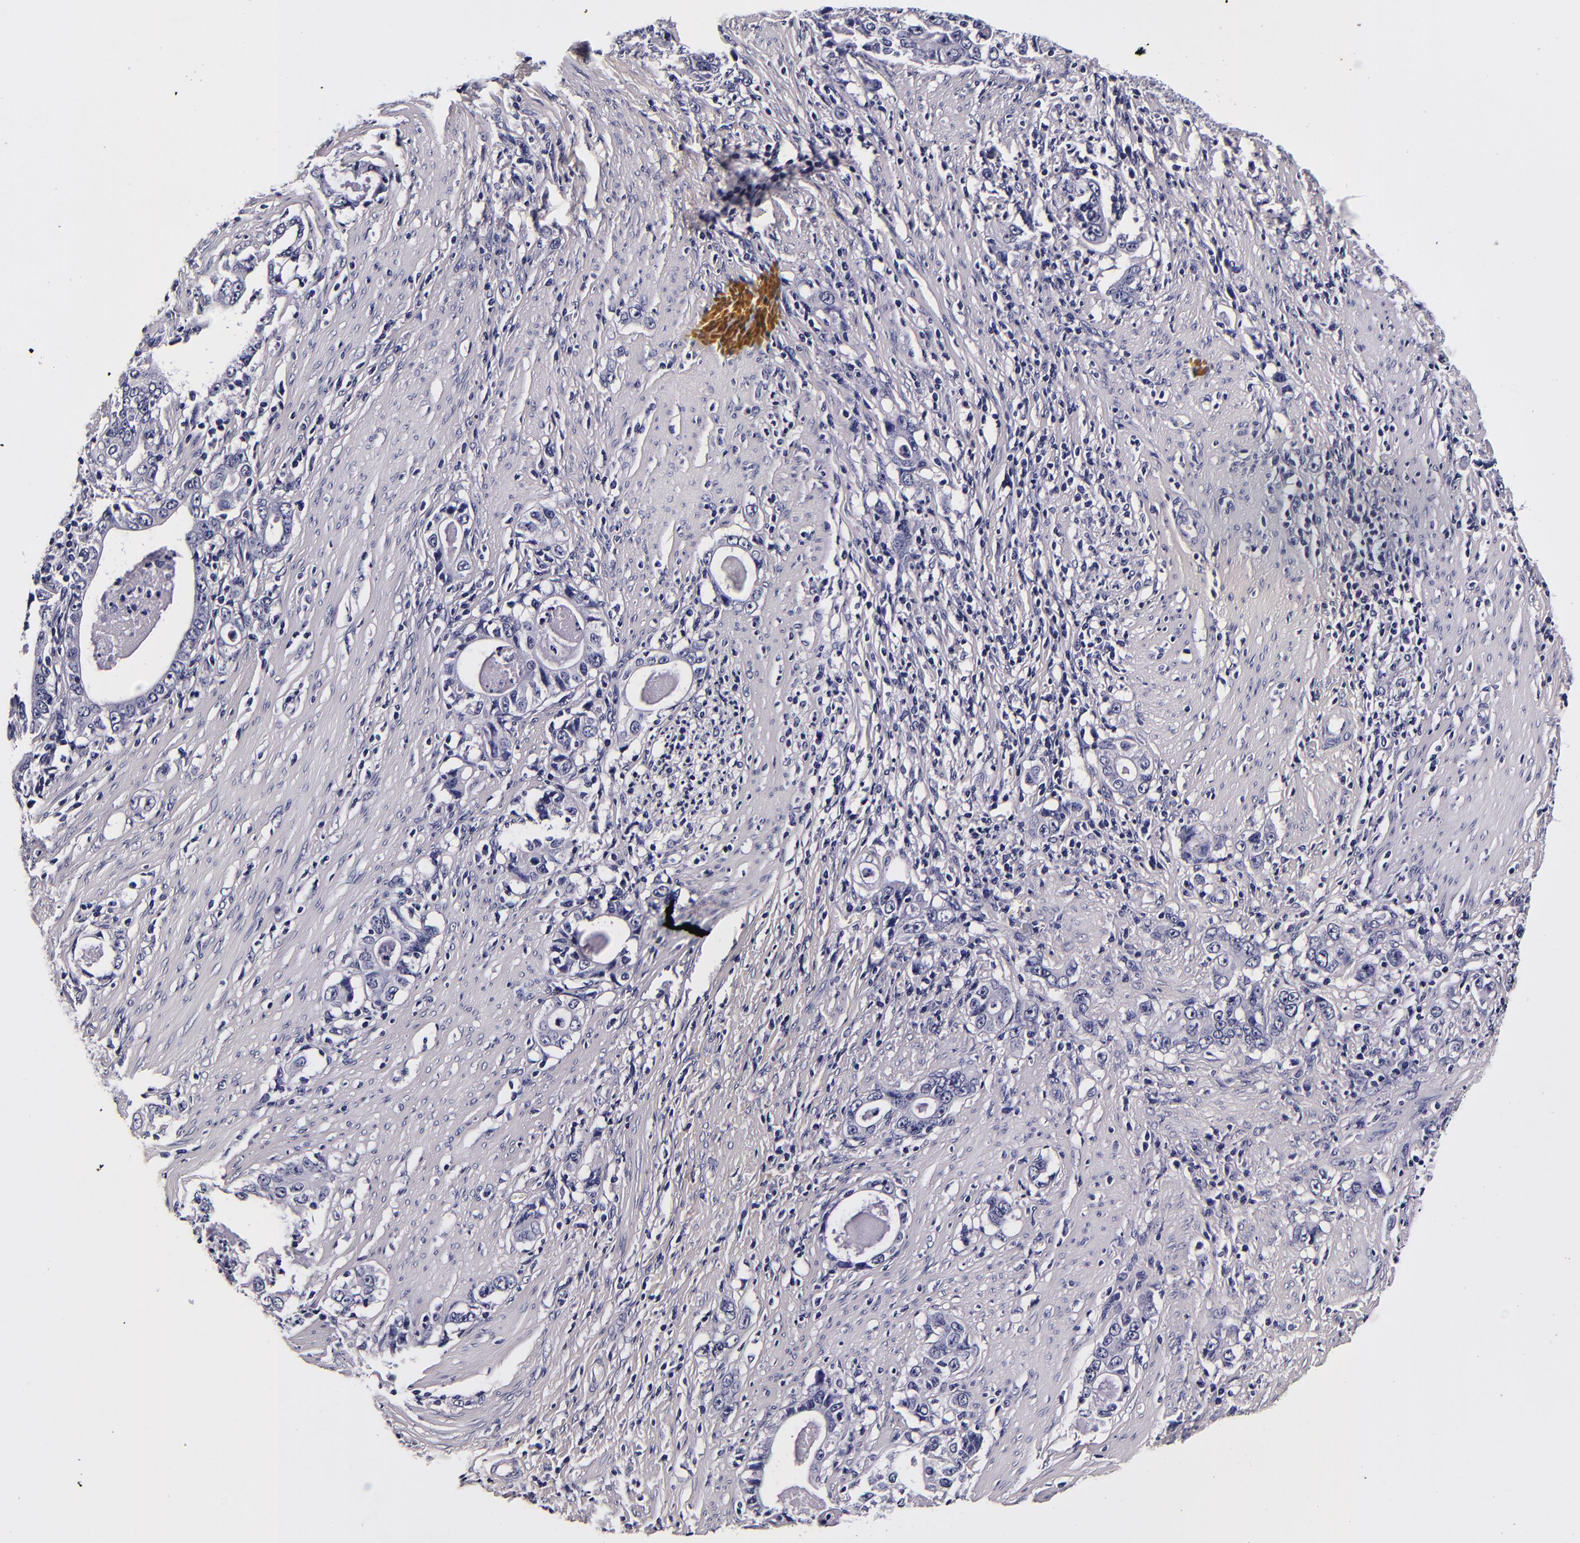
{"staining": {"intensity": "negative", "quantity": "none", "location": "none"}, "tissue": "stomach cancer", "cell_type": "Tumor cells", "image_type": "cancer", "snomed": [{"axis": "morphology", "description": "Adenocarcinoma, NOS"}, {"axis": "topography", "description": "Stomach, lower"}], "caption": "DAB immunohistochemical staining of human adenocarcinoma (stomach) shows no significant positivity in tumor cells. Brightfield microscopy of immunohistochemistry (IHC) stained with DAB (brown) and hematoxylin (blue), captured at high magnification.", "gene": "FBN1", "patient": {"sex": "female", "age": 72}}